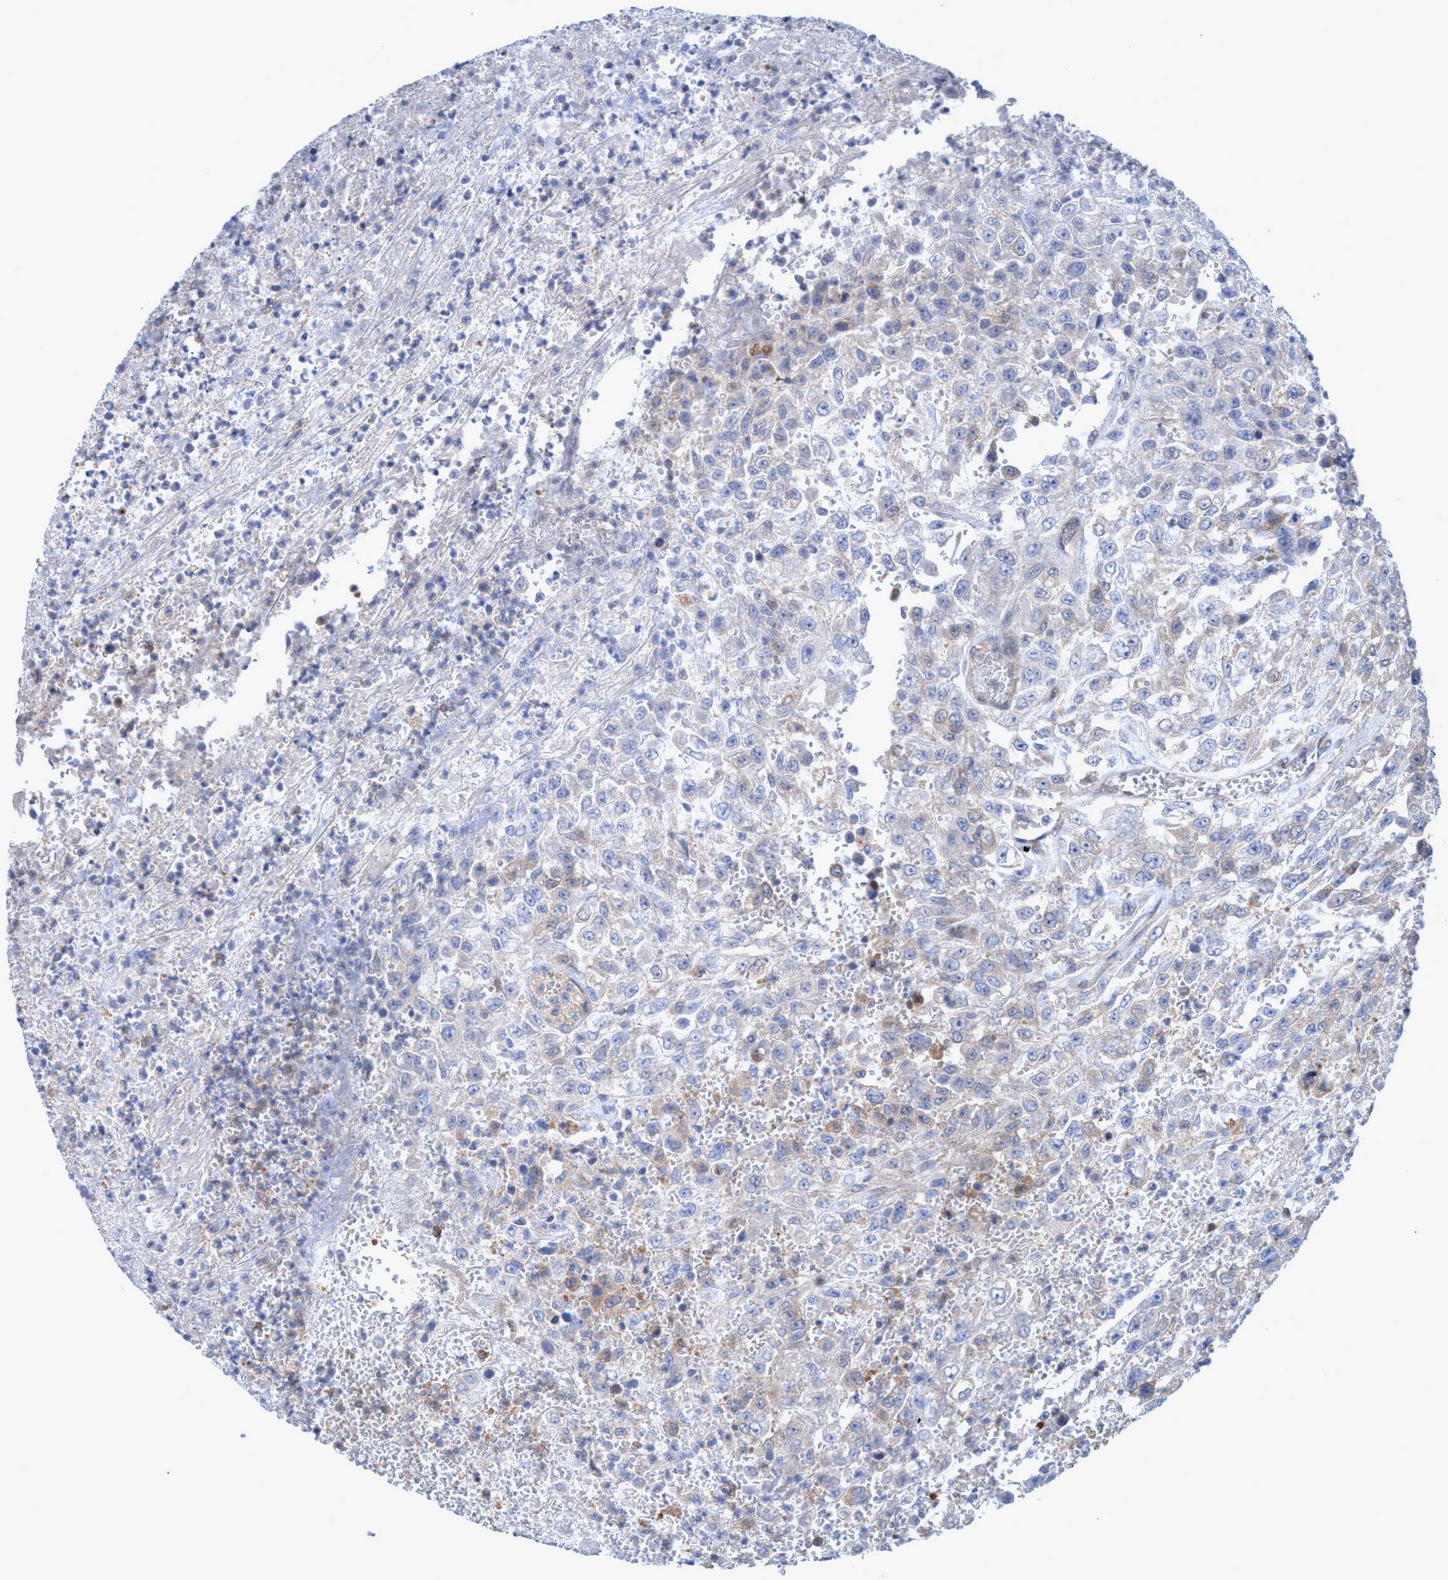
{"staining": {"intensity": "negative", "quantity": "none", "location": "none"}, "tissue": "urothelial cancer", "cell_type": "Tumor cells", "image_type": "cancer", "snomed": [{"axis": "morphology", "description": "Urothelial carcinoma, High grade"}, {"axis": "topography", "description": "Urinary bladder"}], "caption": "Immunohistochemistry photomicrograph of human urothelial carcinoma (high-grade) stained for a protein (brown), which displays no staining in tumor cells. (DAB (3,3'-diaminobenzidine) immunohistochemistry visualized using brightfield microscopy, high magnification).", "gene": "GLOD4", "patient": {"sex": "male", "age": 46}}